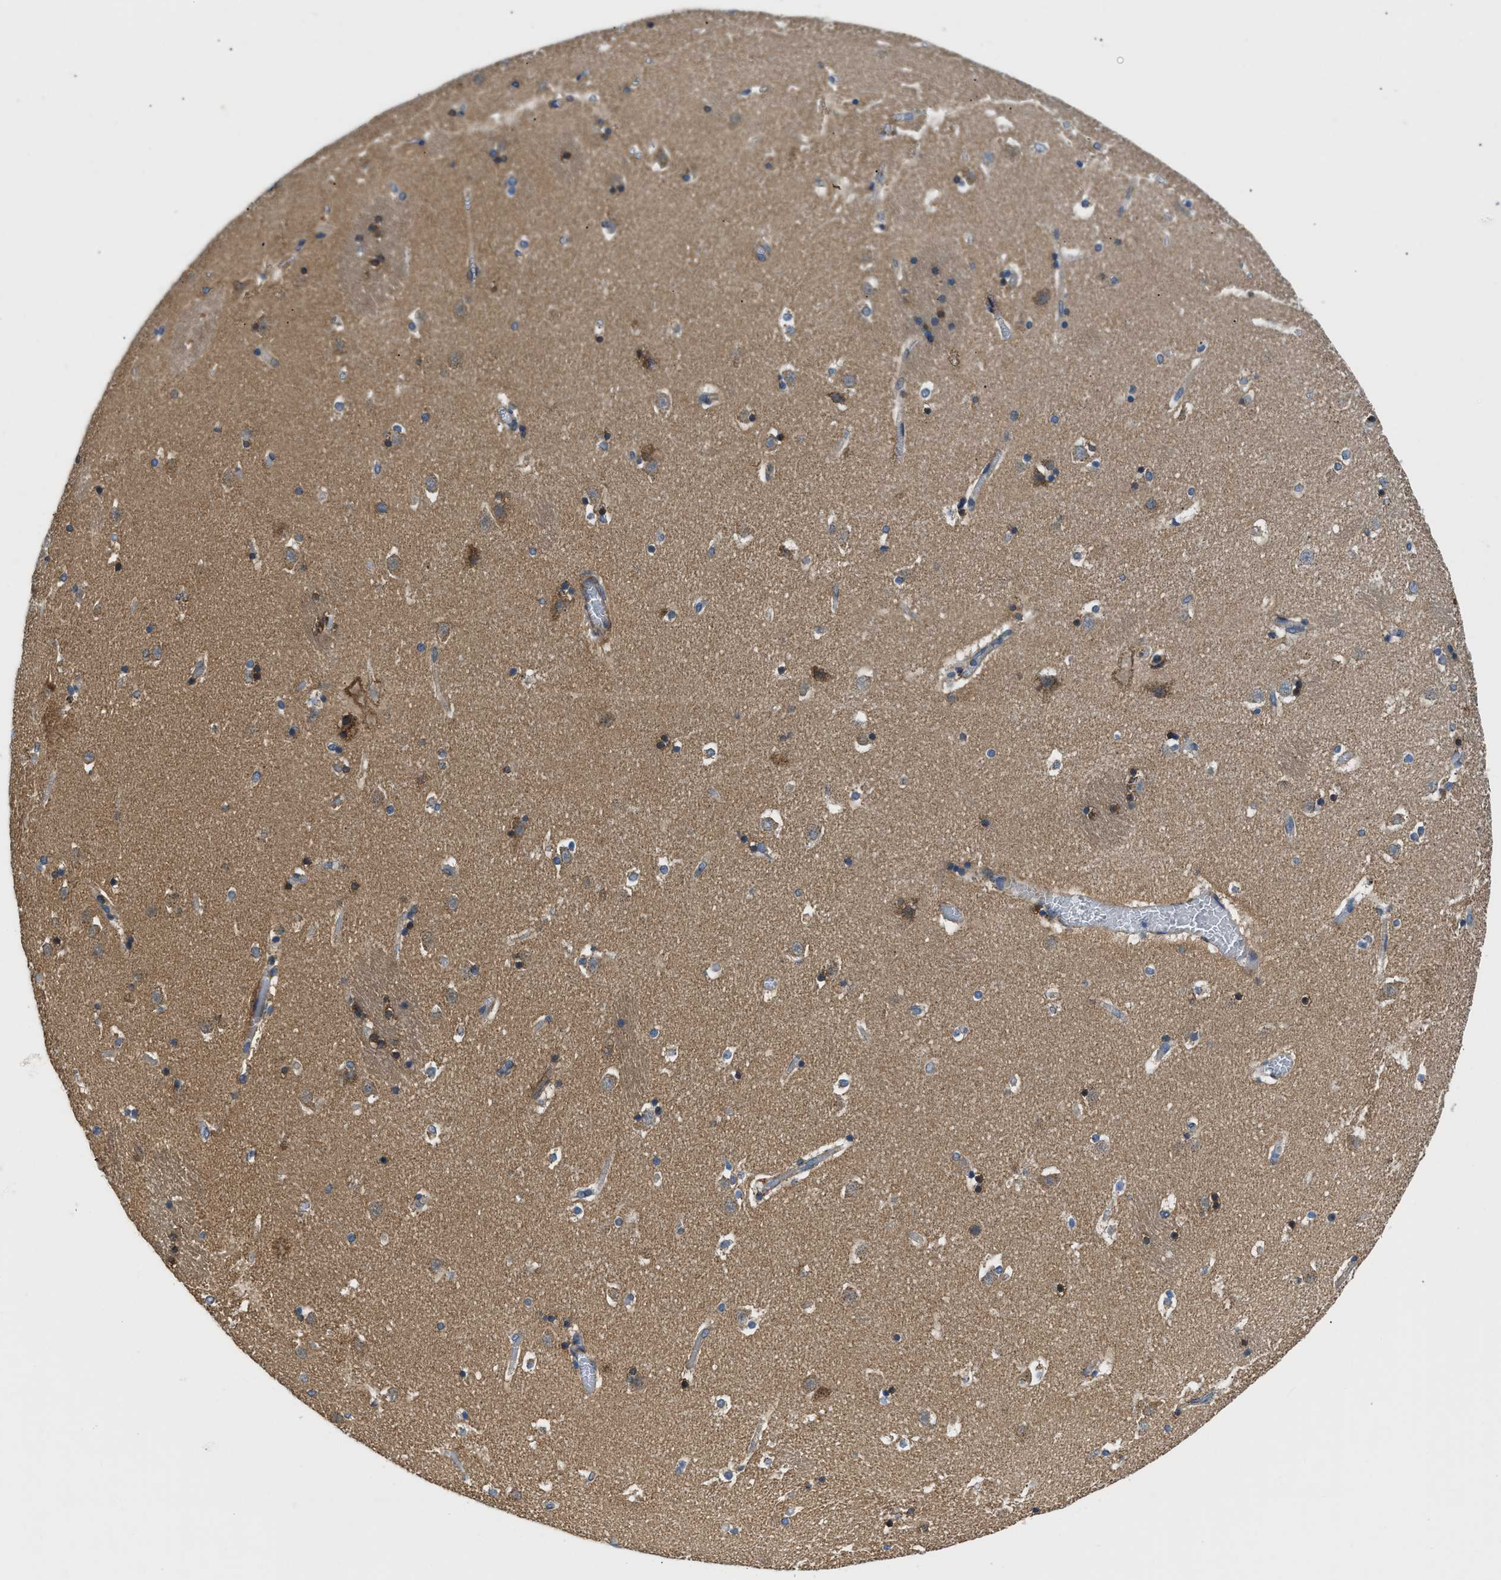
{"staining": {"intensity": "strong", "quantity": "25%-75%", "location": "cytoplasmic/membranous"}, "tissue": "caudate", "cell_type": "Glial cells", "image_type": "normal", "snomed": [{"axis": "morphology", "description": "Normal tissue, NOS"}, {"axis": "topography", "description": "Lateral ventricle wall"}], "caption": "Glial cells show high levels of strong cytoplasmic/membranous positivity in approximately 25%-75% of cells in benign human caudate.", "gene": "STK33", "patient": {"sex": "male", "age": 45}}